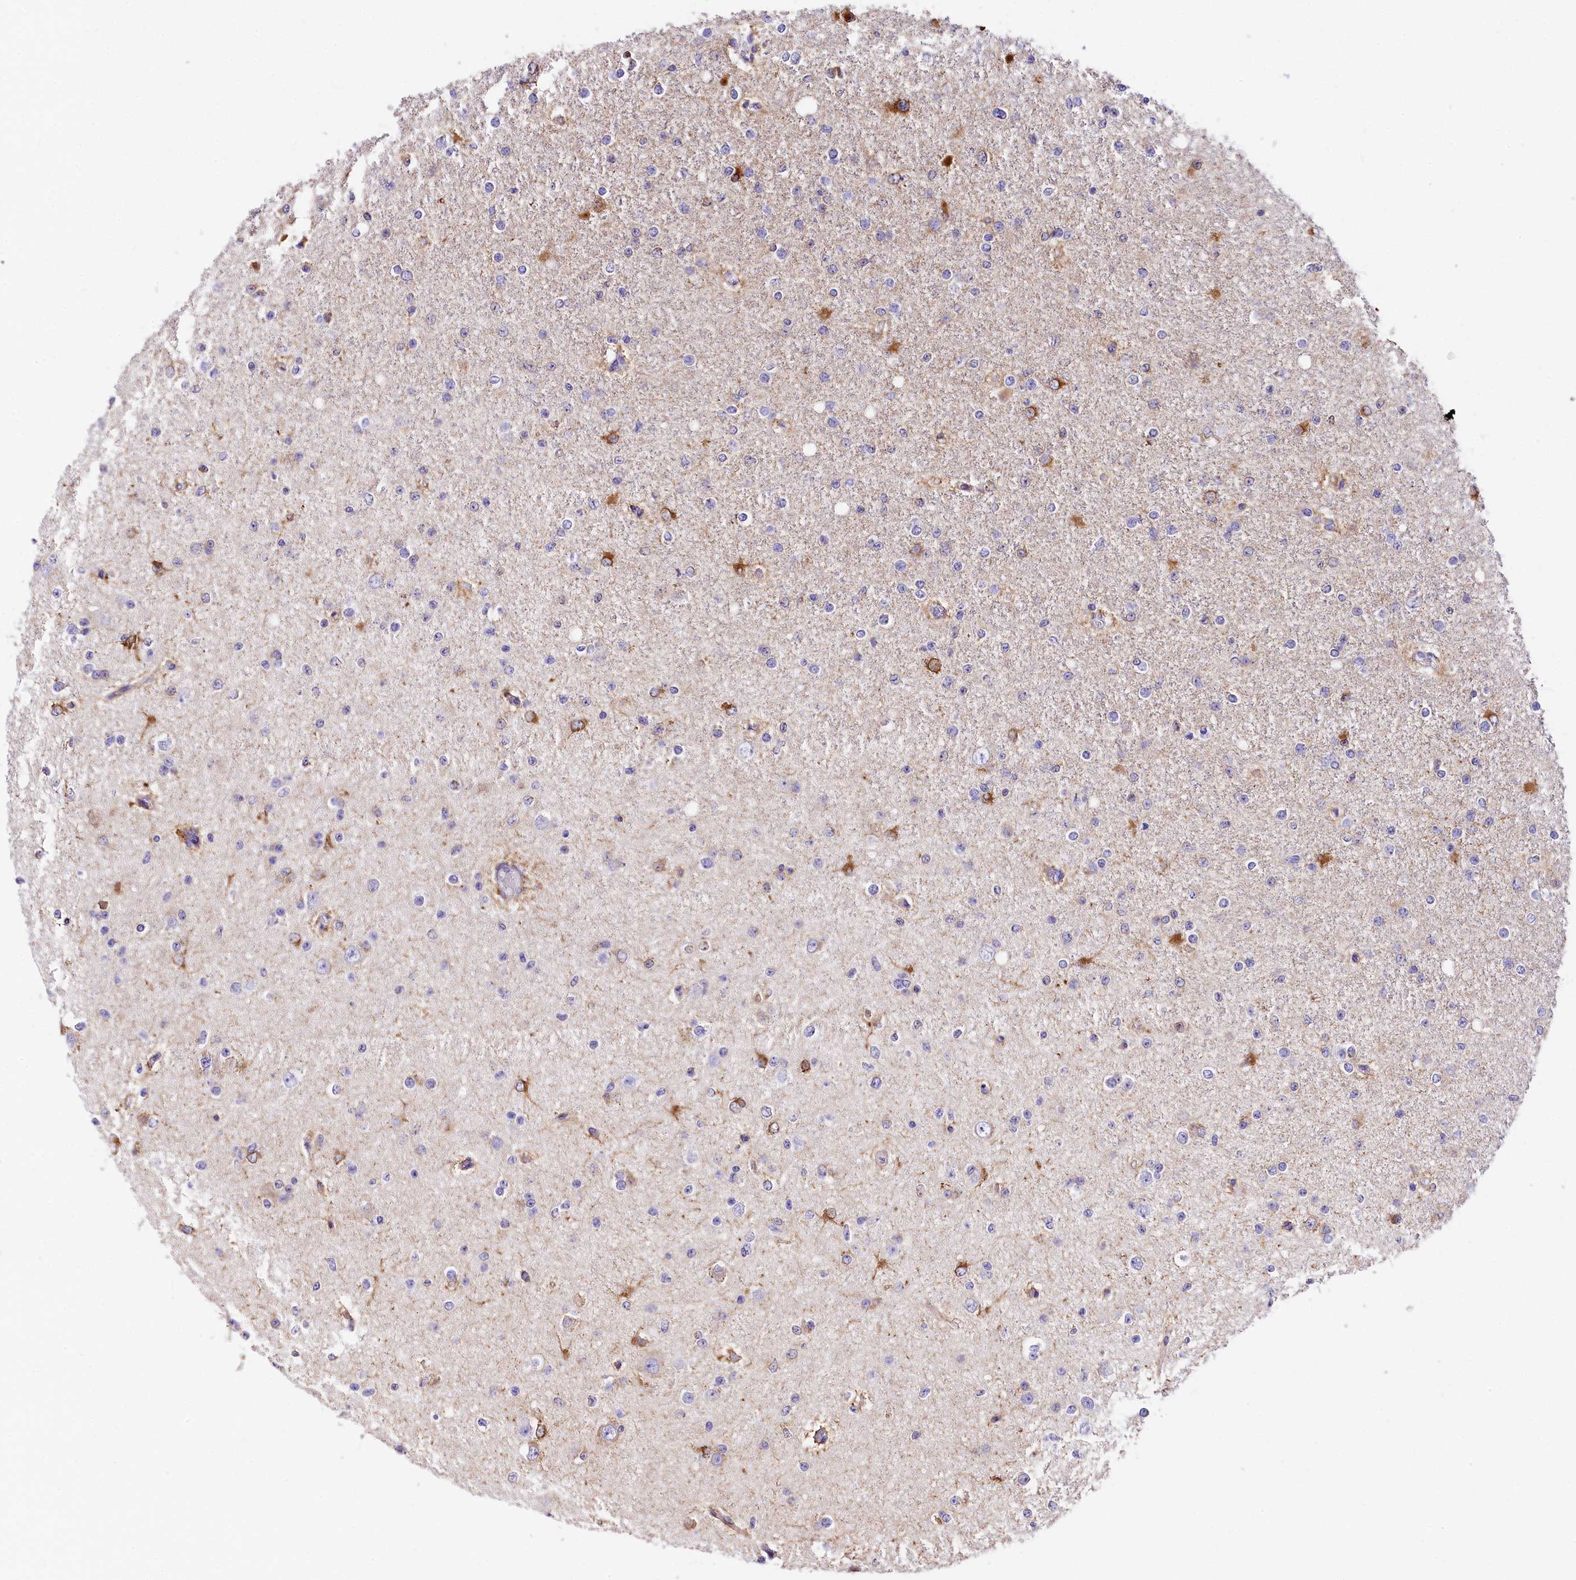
{"staining": {"intensity": "moderate", "quantity": "<25%", "location": "cytoplasmic/membranous"}, "tissue": "glioma", "cell_type": "Tumor cells", "image_type": "cancer", "snomed": [{"axis": "morphology", "description": "Glioma, malignant, Low grade"}, {"axis": "topography", "description": "Brain"}], "caption": "Human malignant glioma (low-grade) stained for a protein (brown) displays moderate cytoplasmic/membranous positive expression in approximately <25% of tumor cells.", "gene": "ITGA1", "patient": {"sex": "female", "age": 22}}